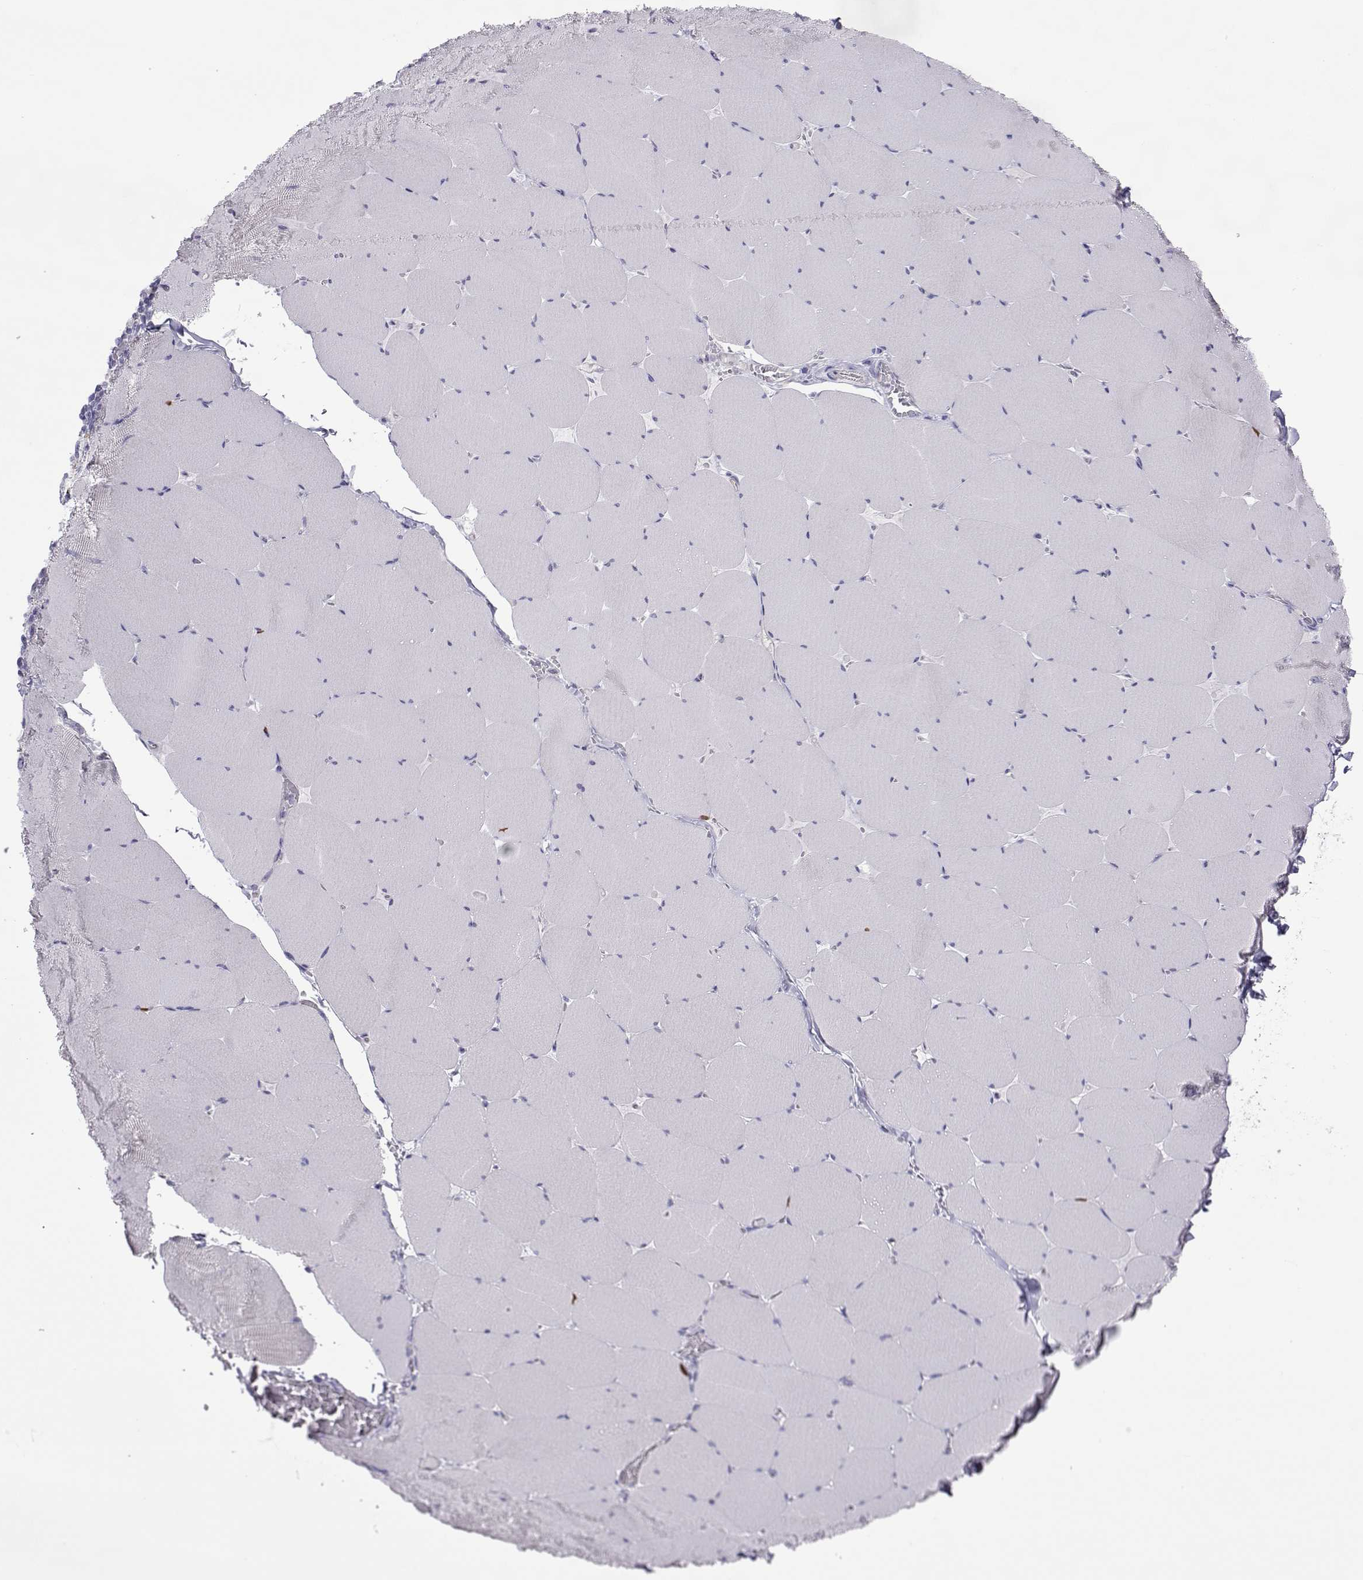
{"staining": {"intensity": "negative", "quantity": "none", "location": "none"}, "tissue": "skeletal muscle", "cell_type": "Myocytes", "image_type": "normal", "snomed": [{"axis": "morphology", "description": "Normal tissue, NOS"}, {"axis": "morphology", "description": "Malignant melanoma, Metastatic site"}, {"axis": "topography", "description": "Skeletal muscle"}], "caption": "High power microscopy micrograph of an immunohistochemistry photomicrograph of unremarkable skeletal muscle, revealing no significant expression in myocytes. (DAB (3,3'-diaminobenzidine) IHC with hematoxylin counter stain).", "gene": "COL22A1", "patient": {"sex": "male", "age": 50}}